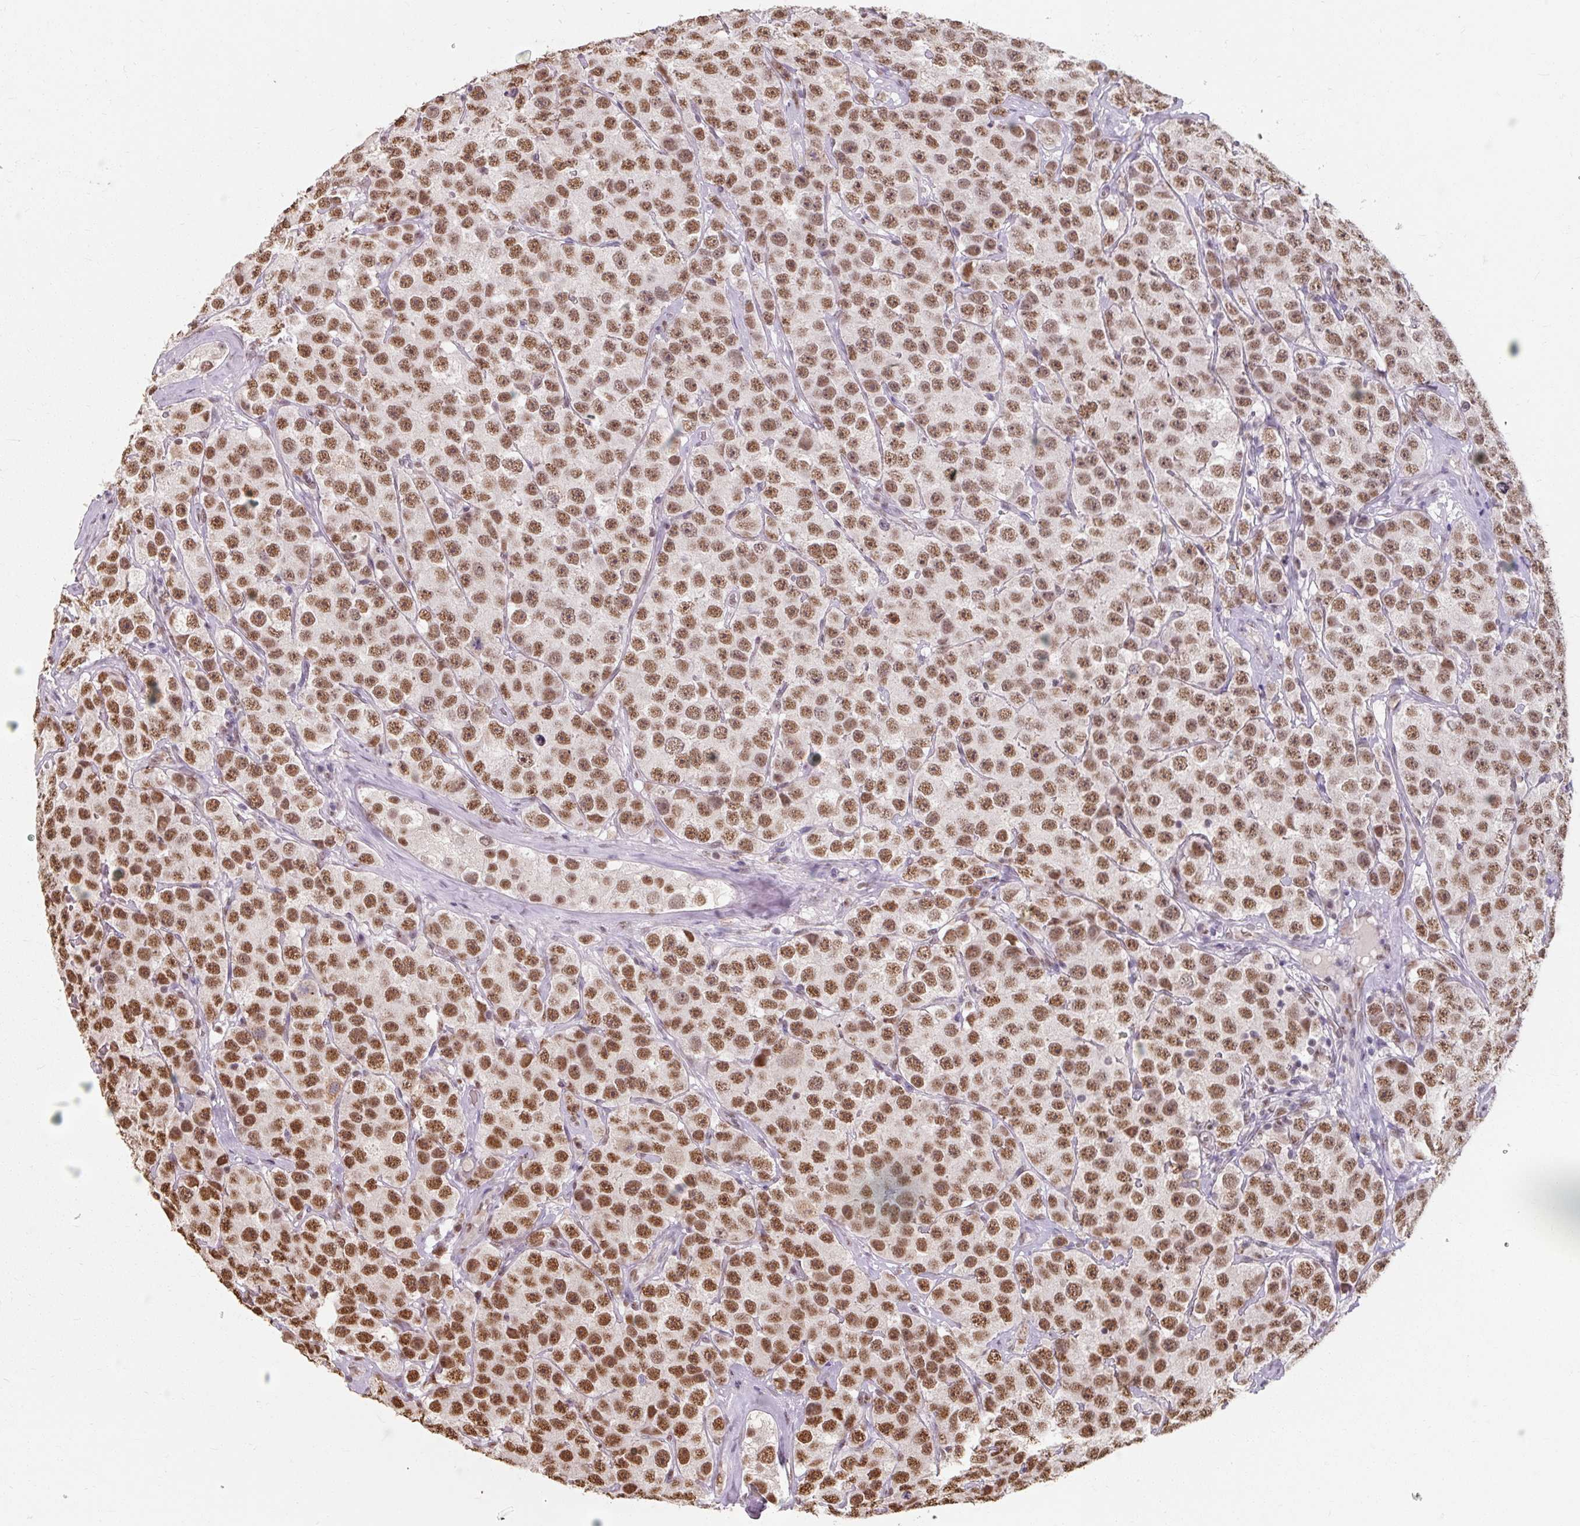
{"staining": {"intensity": "moderate", "quantity": ">75%", "location": "nuclear"}, "tissue": "testis cancer", "cell_type": "Tumor cells", "image_type": "cancer", "snomed": [{"axis": "morphology", "description": "Seminoma, NOS"}, {"axis": "topography", "description": "Testis"}], "caption": "A medium amount of moderate nuclear staining is identified in about >75% of tumor cells in testis seminoma tissue.", "gene": "ZFTRAF1", "patient": {"sex": "male", "age": 28}}